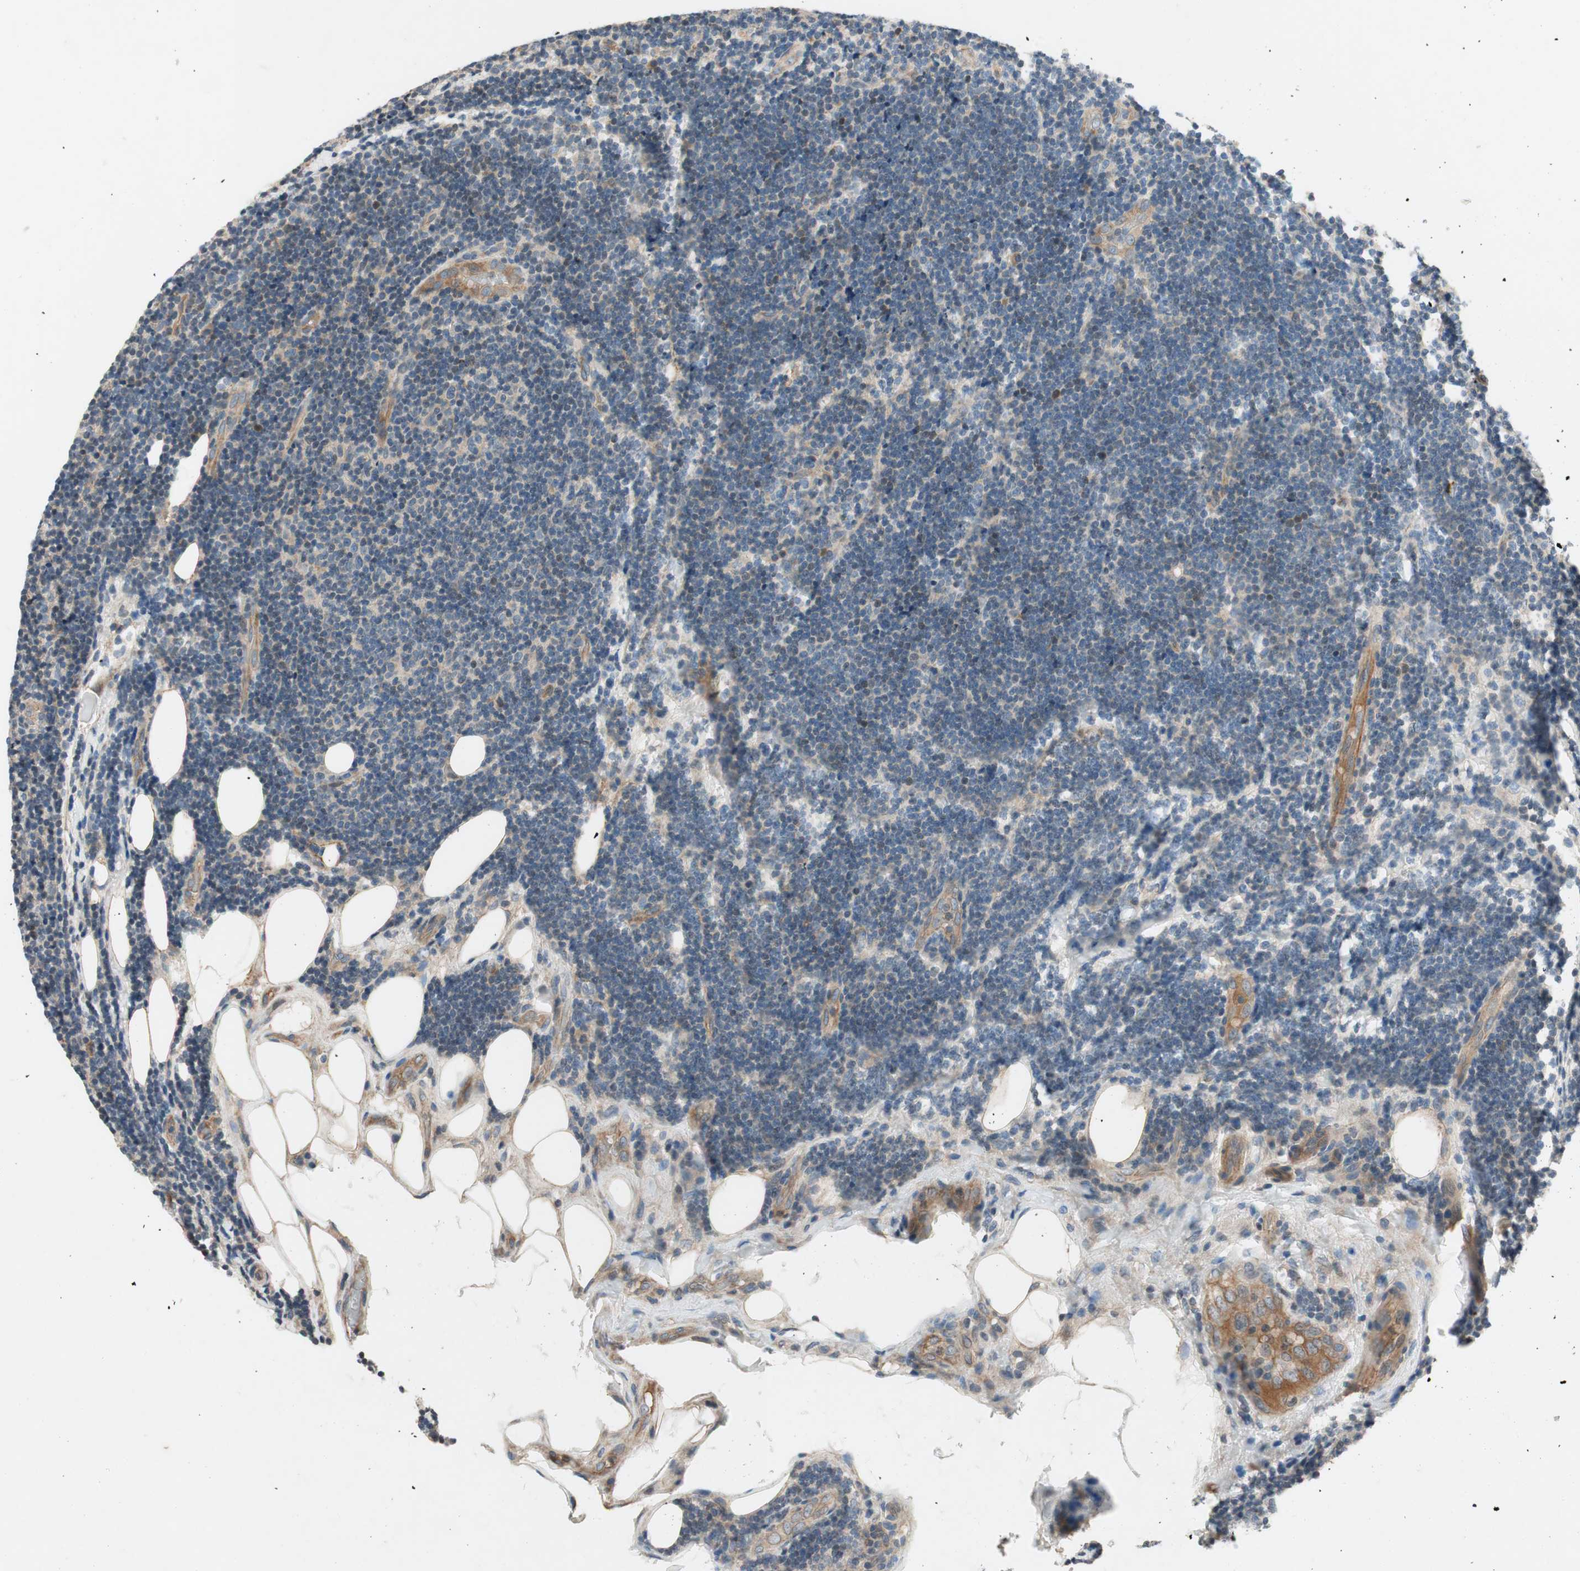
{"staining": {"intensity": "weak", "quantity": "<25%", "location": "cytoplasmic/membranous"}, "tissue": "lymphoma", "cell_type": "Tumor cells", "image_type": "cancer", "snomed": [{"axis": "morphology", "description": "Malignant lymphoma, non-Hodgkin's type, Low grade"}, {"axis": "topography", "description": "Lymph node"}], "caption": "Histopathology image shows no significant protein staining in tumor cells of low-grade malignant lymphoma, non-Hodgkin's type.", "gene": "GCLM", "patient": {"sex": "male", "age": 83}}